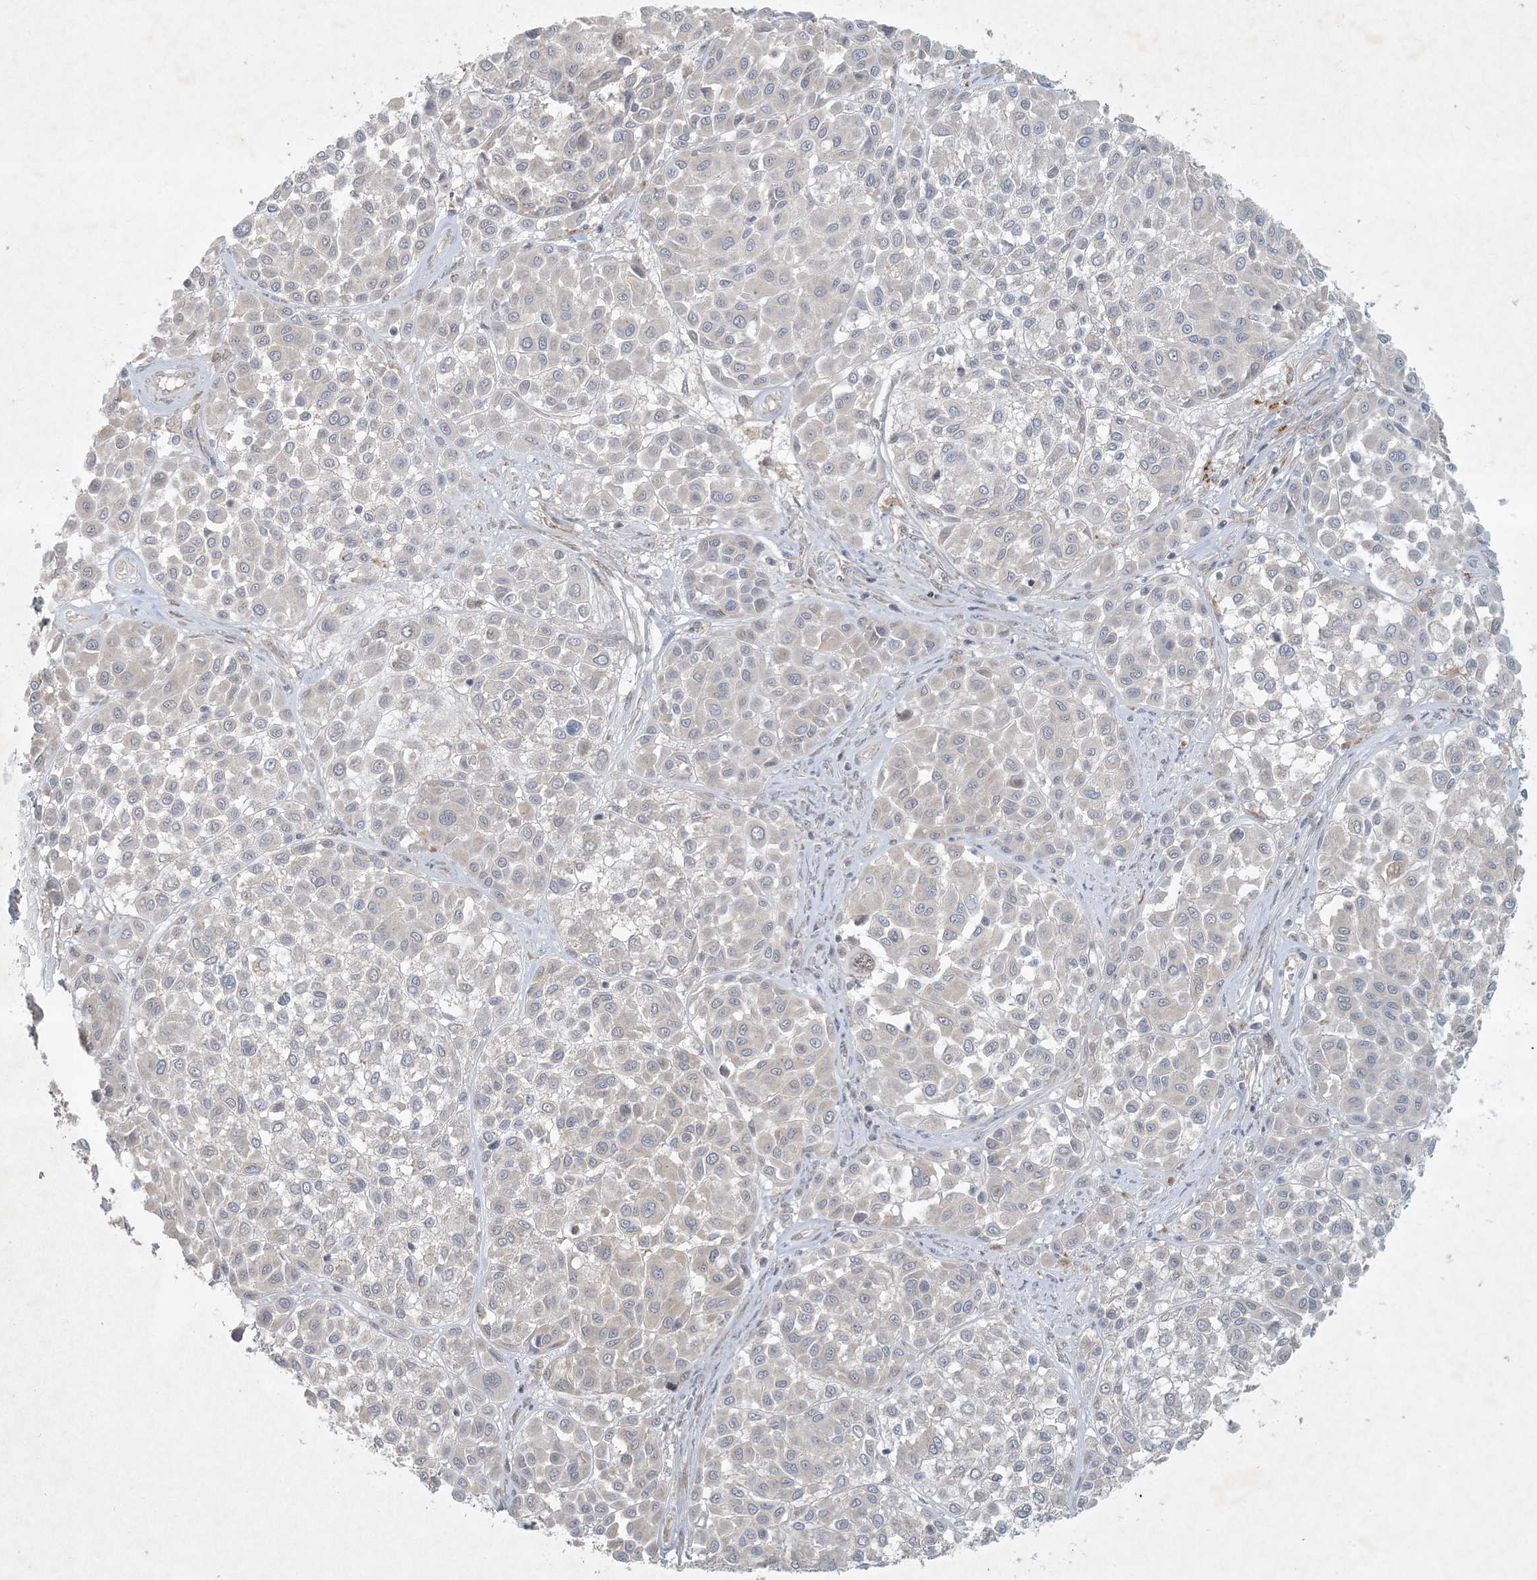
{"staining": {"intensity": "negative", "quantity": "none", "location": "none"}, "tissue": "melanoma", "cell_type": "Tumor cells", "image_type": "cancer", "snomed": [{"axis": "morphology", "description": "Malignant melanoma, Metastatic site"}, {"axis": "topography", "description": "Soft tissue"}], "caption": "Immunohistochemistry (IHC) of human malignant melanoma (metastatic site) reveals no expression in tumor cells.", "gene": "BCORL1", "patient": {"sex": "male", "age": 41}}